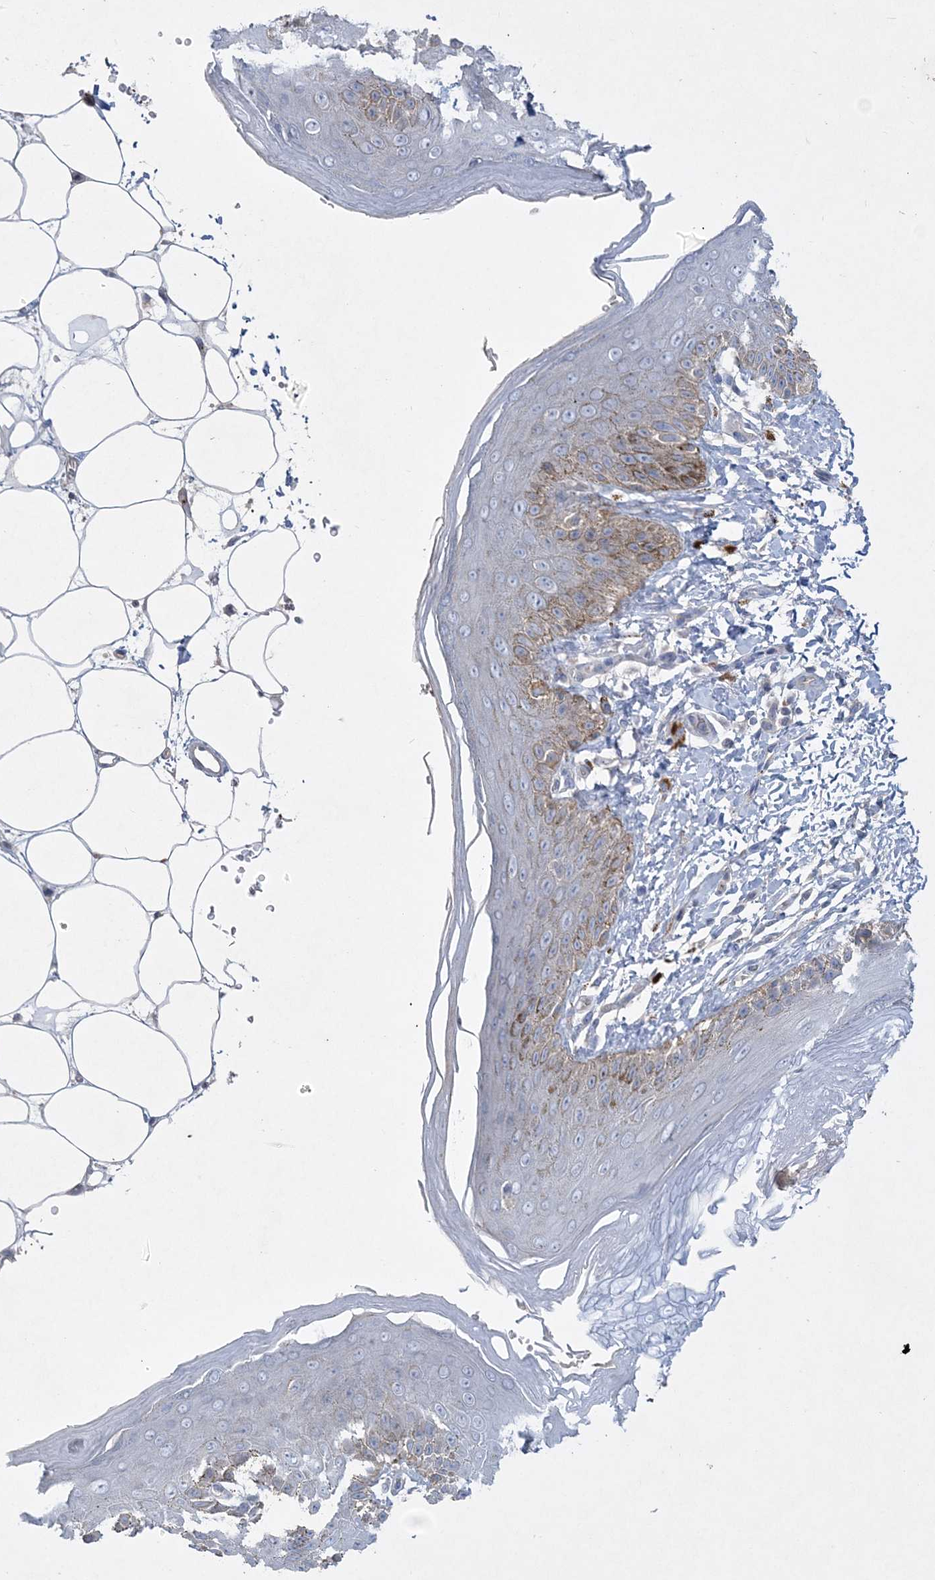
{"staining": {"intensity": "moderate", "quantity": "<25%", "location": "cytoplasmic/membranous"}, "tissue": "skin", "cell_type": "Epidermal cells", "image_type": "normal", "snomed": [{"axis": "morphology", "description": "Normal tissue, NOS"}, {"axis": "topography", "description": "Anal"}], "caption": "Moderate cytoplasmic/membranous positivity for a protein is identified in approximately <25% of epidermal cells of benign skin using immunohistochemistry.", "gene": "ADCK2", "patient": {"sex": "male", "age": 44}}